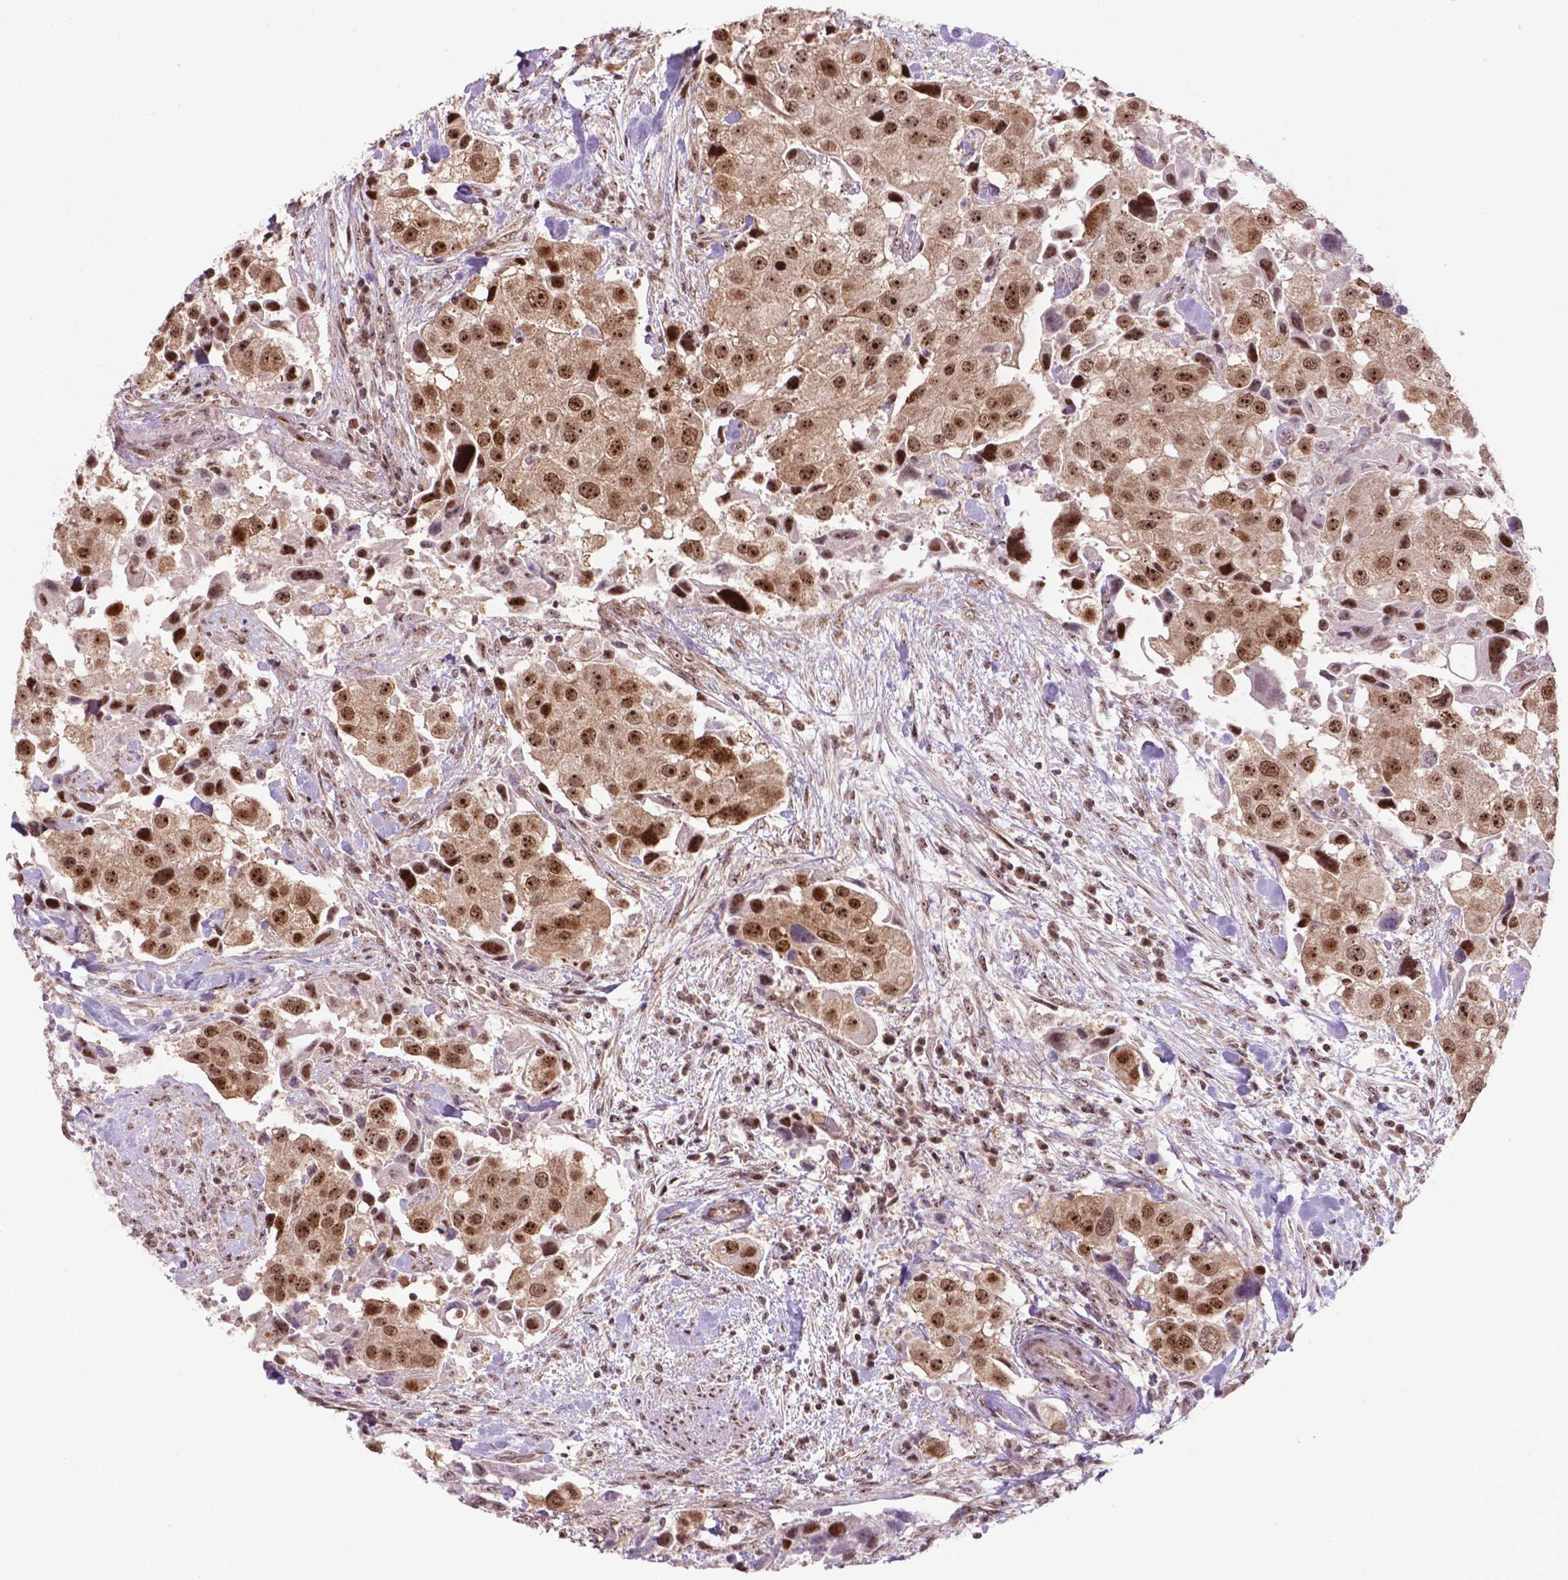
{"staining": {"intensity": "moderate", "quantity": ">75%", "location": "nuclear"}, "tissue": "urothelial cancer", "cell_type": "Tumor cells", "image_type": "cancer", "snomed": [{"axis": "morphology", "description": "Urothelial carcinoma, High grade"}, {"axis": "topography", "description": "Urinary bladder"}], "caption": "A brown stain labels moderate nuclear staining of a protein in human high-grade urothelial carcinoma tumor cells.", "gene": "CSNK2A1", "patient": {"sex": "female", "age": 64}}